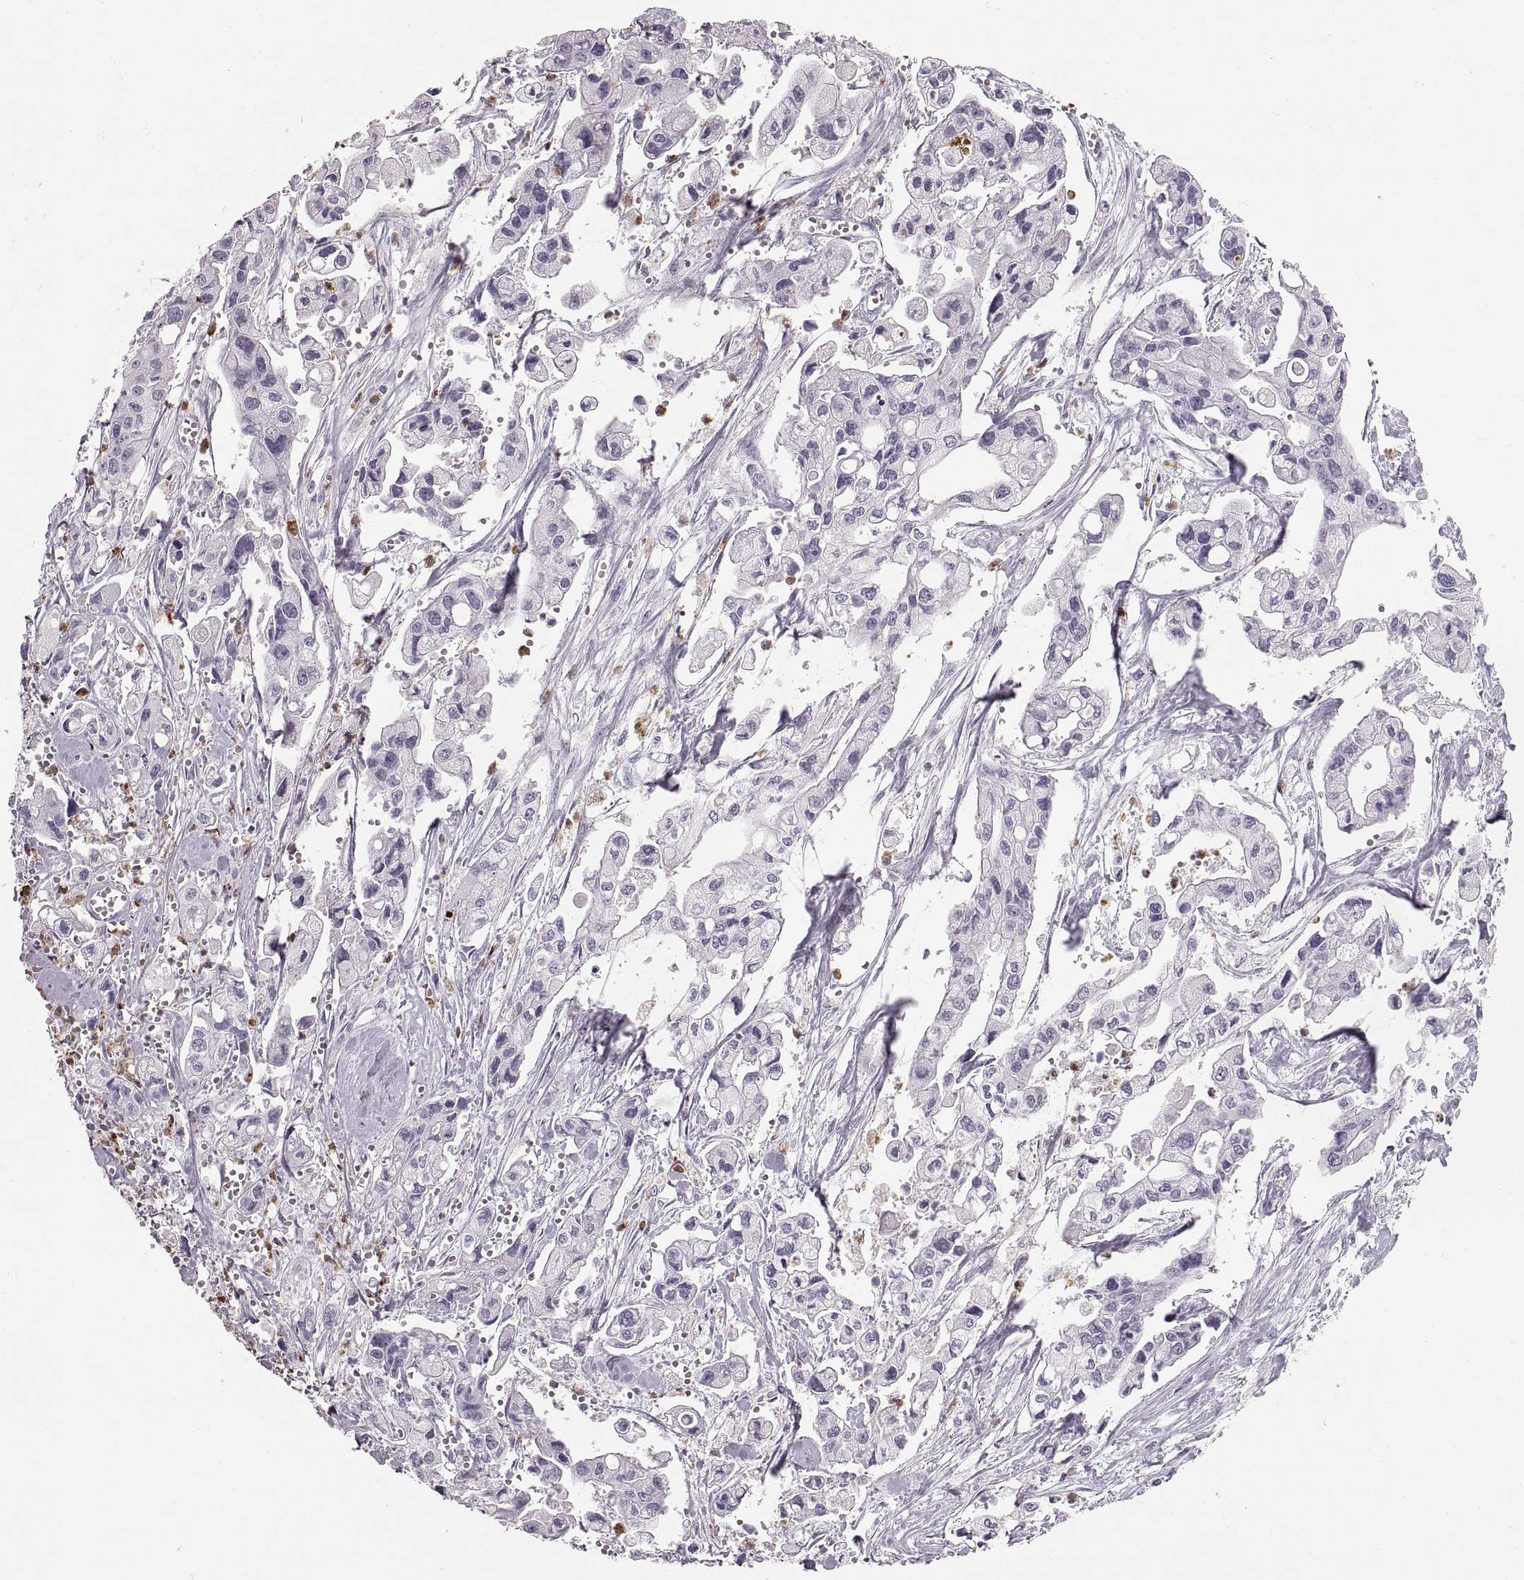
{"staining": {"intensity": "negative", "quantity": "none", "location": "none"}, "tissue": "pancreatic cancer", "cell_type": "Tumor cells", "image_type": "cancer", "snomed": [{"axis": "morphology", "description": "Adenocarcinoma, NOS"}, {"axis": "topography", "description": "Pancreas"}], "caption": "The histopathology image demonstrates no significant positivity in tumor cells of adenocarcinoma (pancreatic).", "gene": "MILR1", "patient": {"sex": "male", "age": 70}}